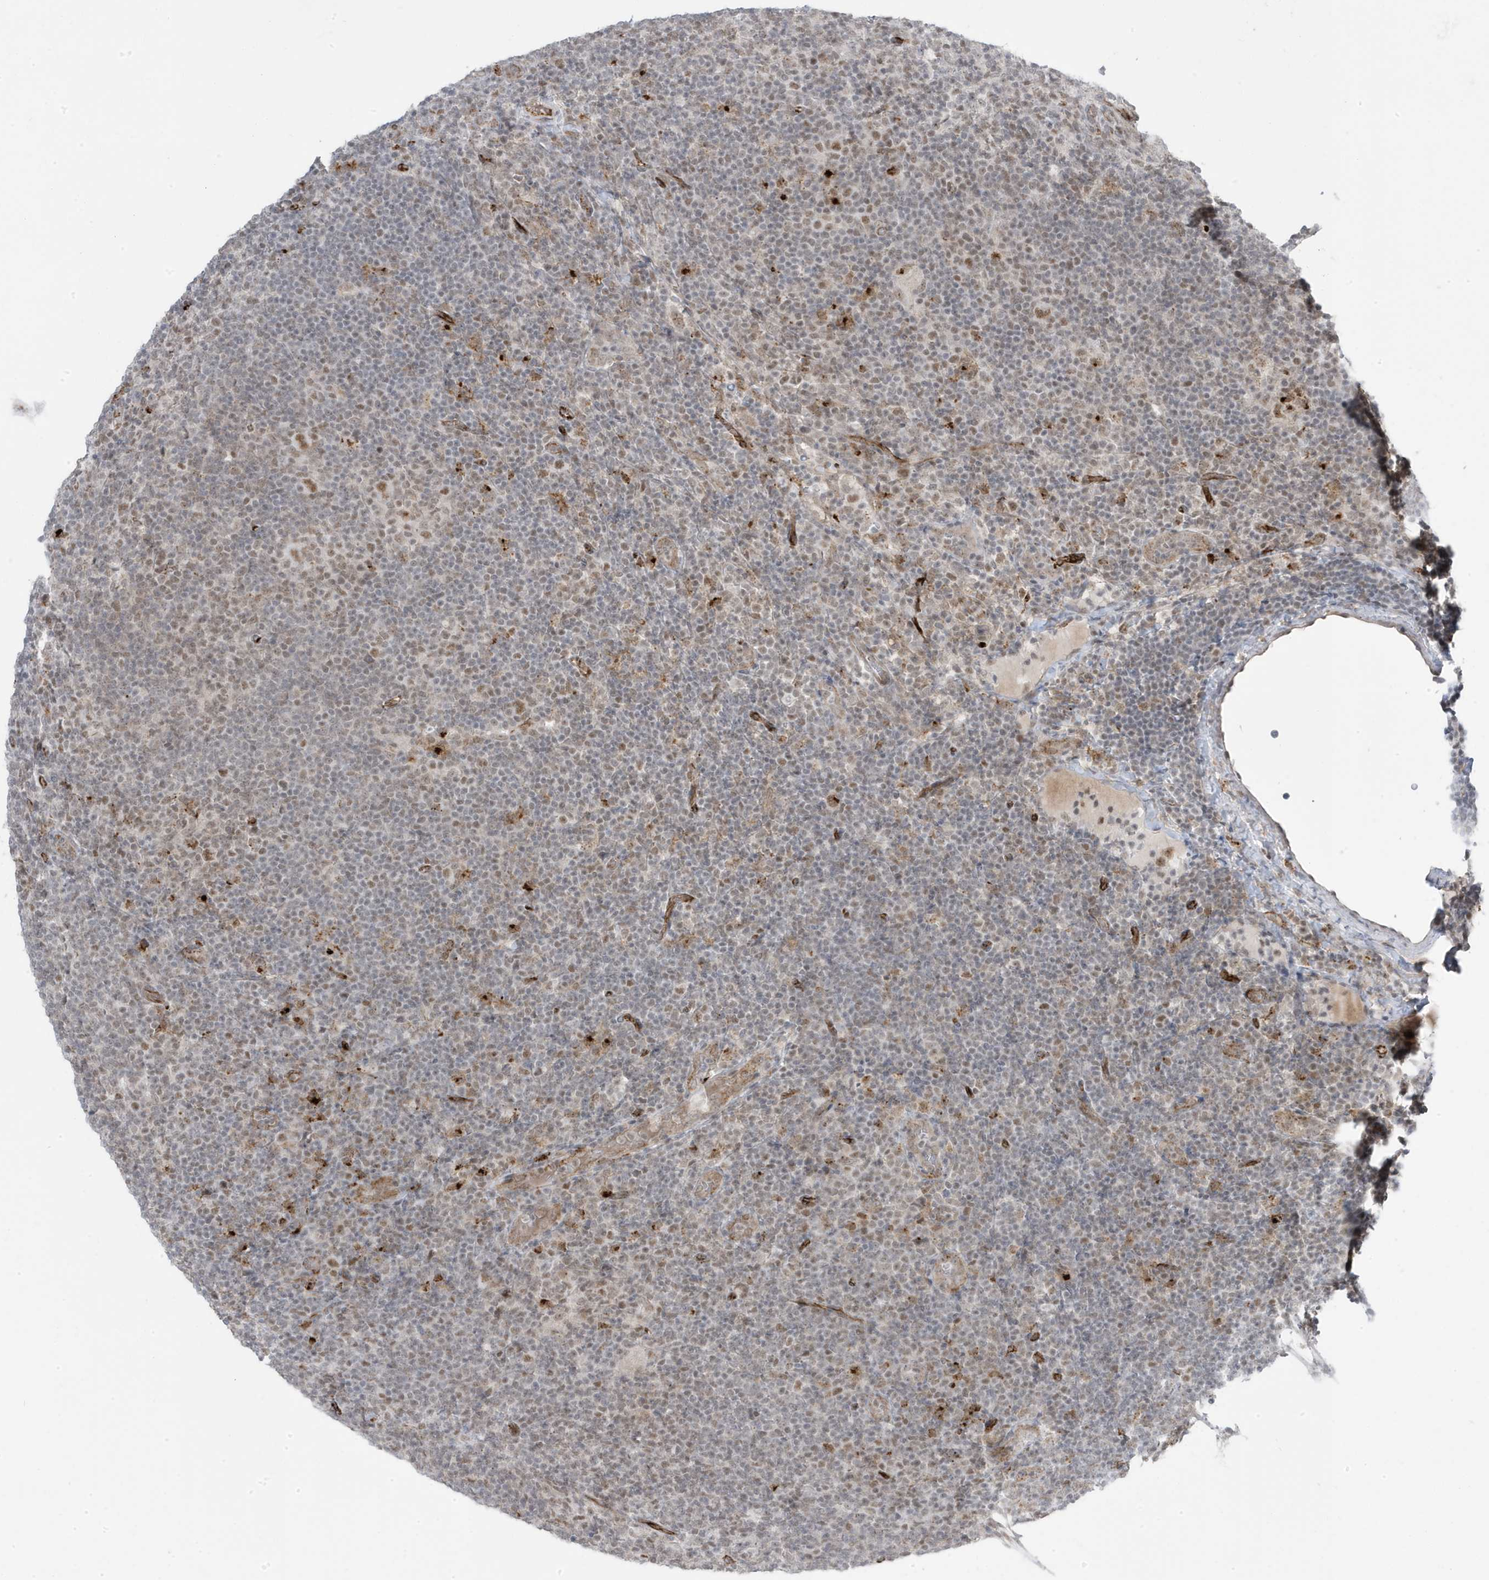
{"staining": {"intensity": "moderate", "quantity": ">75%", "location": "nuclear"}, "tissue": "lymphoma", "cell_type": "Tumor cells", "image_type": "cancer", "snomed": [{"axis": "morphology", "description": "Hodgkin's disease, NOS"}, {"axis": "topography", "description": "Lymph node"}], "caption": "Brown immunohistochemical staining in human Hodgkin's disease displays moderate nuclear staining in approximately >75% of tumor cells.", "gene": "ADAMTSL3", "patient": {"sex": "female", "age": 57}}